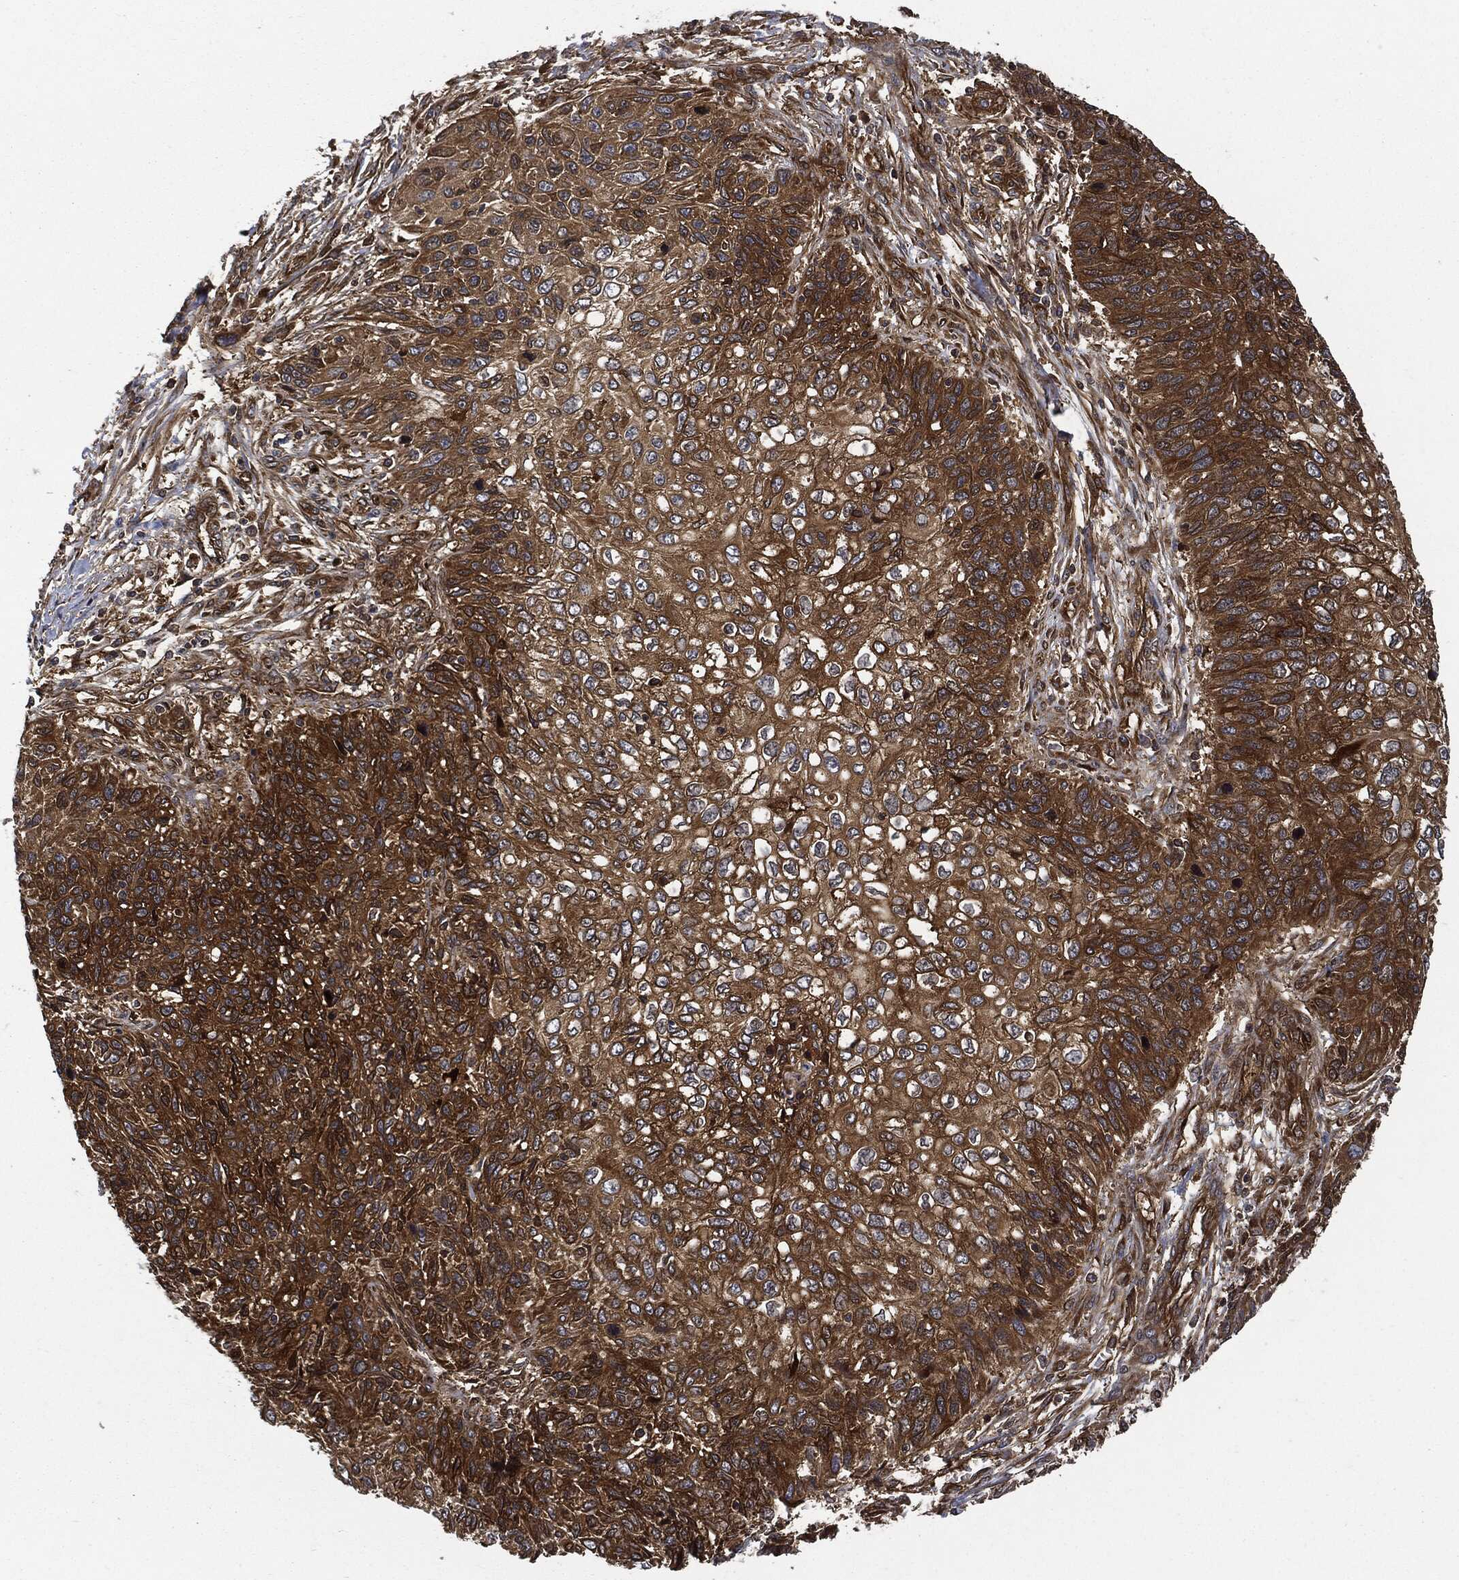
{"staining": {"intensity": "strong", "quantity": ">75%", "location": "cytoplasmic/membranous"}, "tissue": "skin cancer", "cell_type": "Tumor cells", "image_type": "cancer", "snomed": [{"axis": "morphology", "description": "Squamous cell carcinoma, NOS"}, {"axis": "topography", "description": "Skin"}], "caption": "Skin cancer stained for a protein exhibits strong cytoplasmic/membranous positivity in tumor cells.", "gene": "XPNPEP1", "patient": {"sex": "male", "age": 92}}